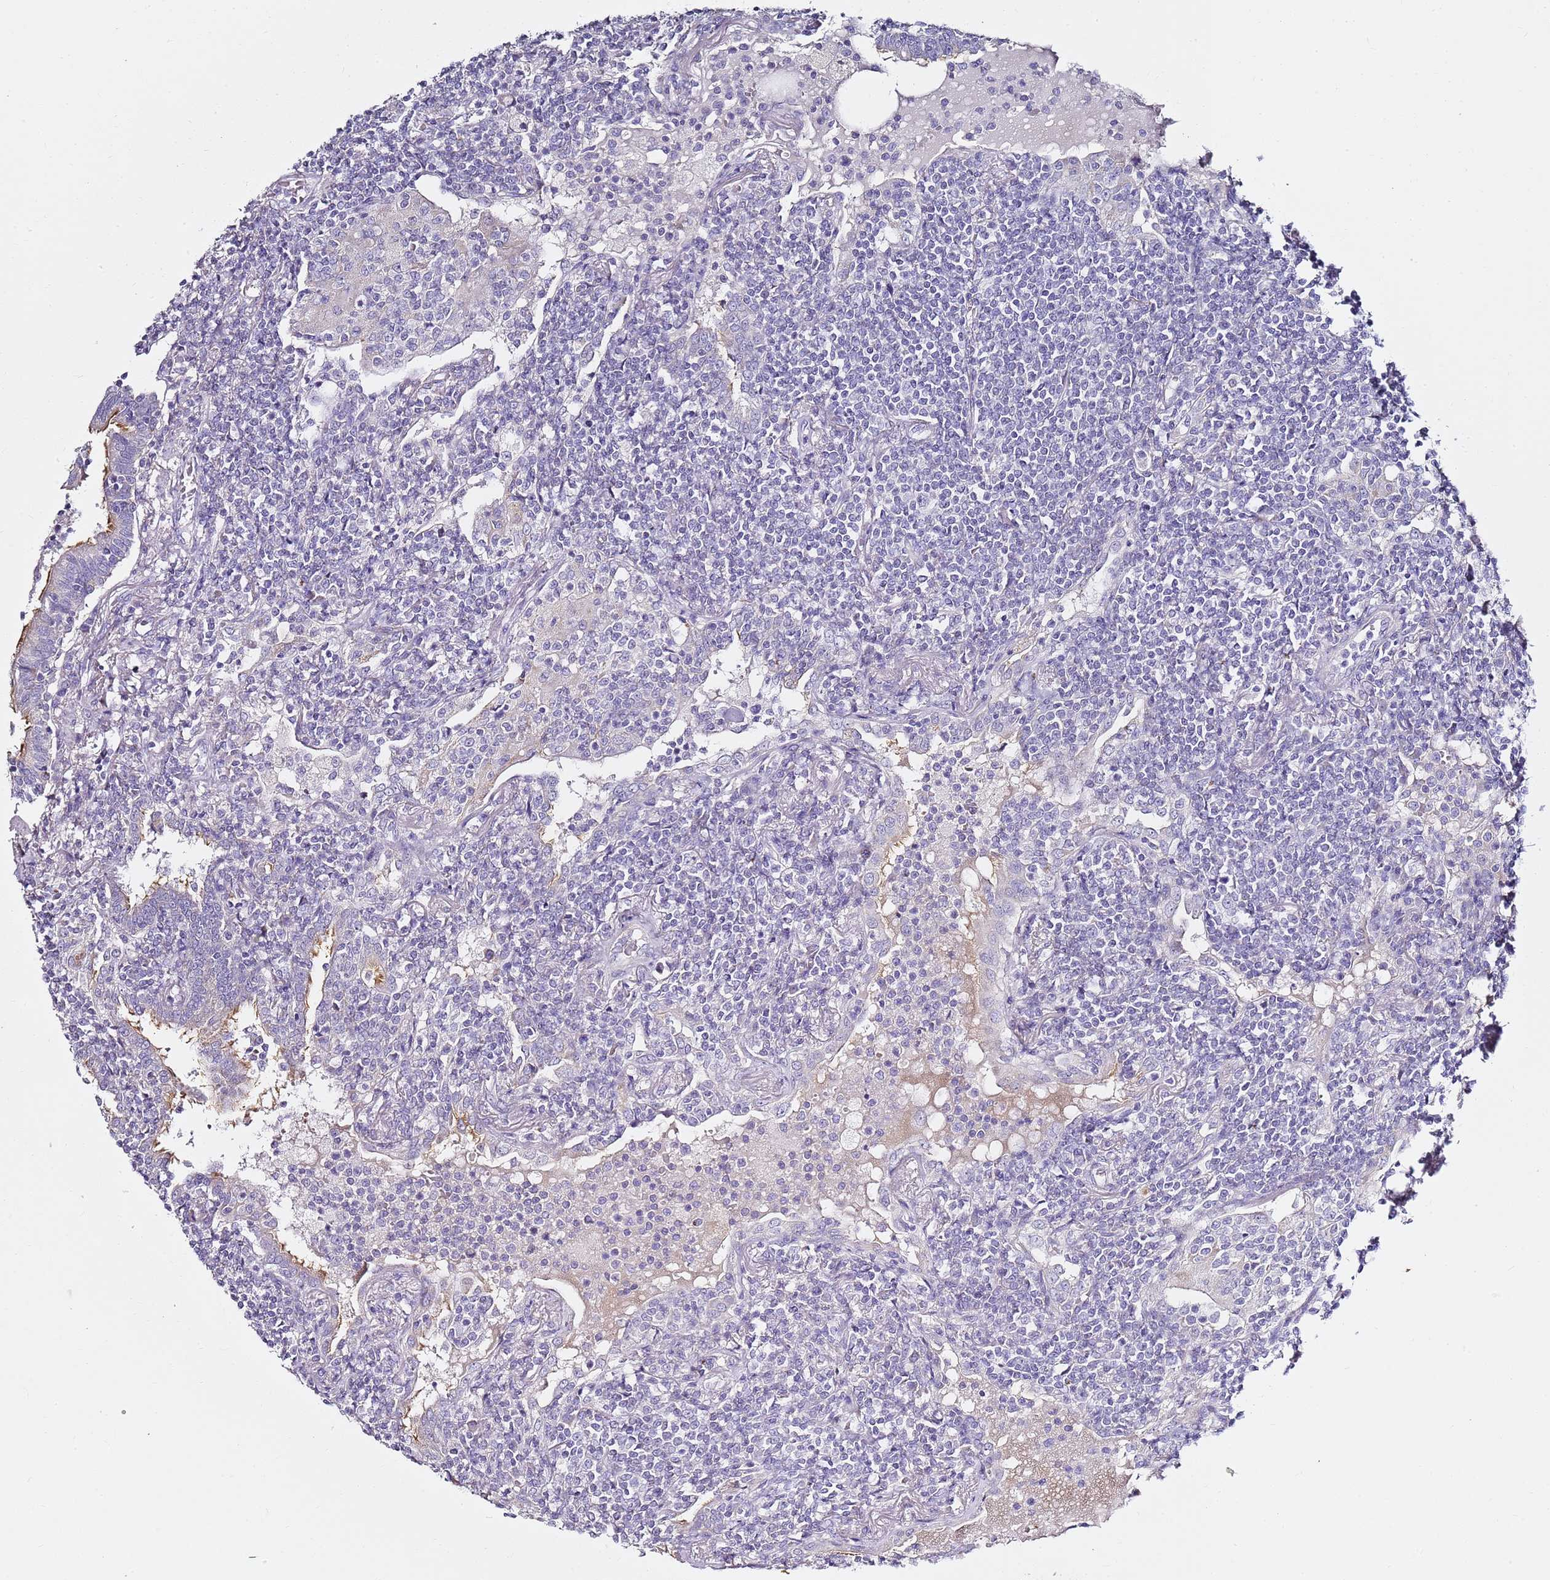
{"staining": {"intensity": "negative", "quantity": "none", "location": "none"}, "tissue": "lymphoma", "cell_type": "Tumor cells", "image_type": "cancer", "snomed": [{"axis": "morphology", "description": "Malignant lymphoma, non-Hodgkin's type, Low grade"}, {"axis": "topography", "description": "Lung"}], "caption": "IHC of lymphoma exhibits no expression in tumor cells.", "gene": "MYBPC3", "patient": {"sex": "female", "age": 71}}